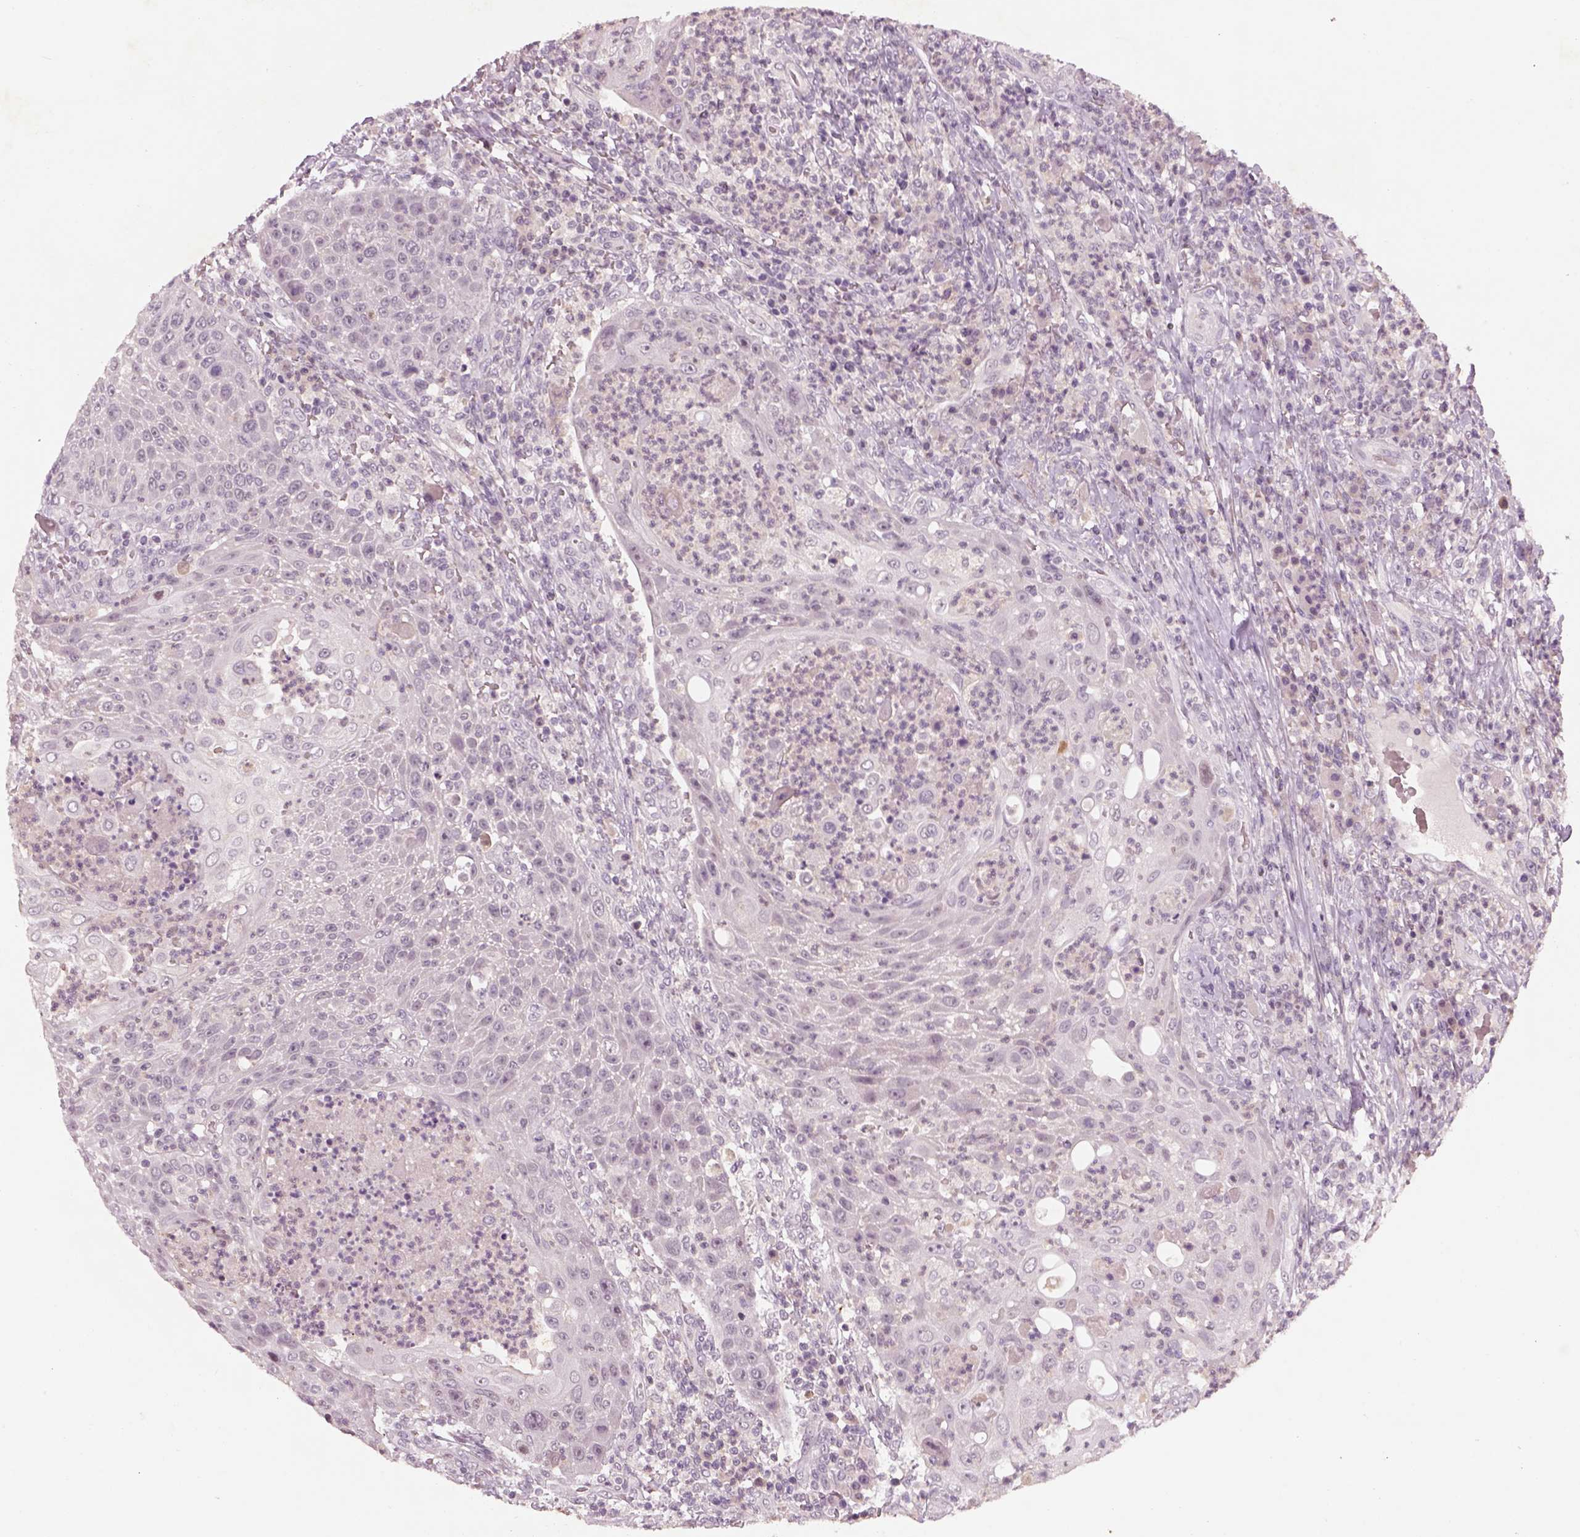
{"staining": {"intensity": "negative", "quantity": "none", "location": "none"}, "tissue": "head and neck cancer", "cell_type": "Tumor cells", "image_type": "cancer", "snomed": [{"axis": "morphology", "description": "Squamous cell carcinoma, NOS"}, {"axis": "topography", "description": "Head-Neck"}], "caption": "The micrograph demonstrates no significant staining in tumor cells of head and neck squamous cell carcinoma.", "gene": "GDNF", "patient": {"sex": "male", "age": 69}}